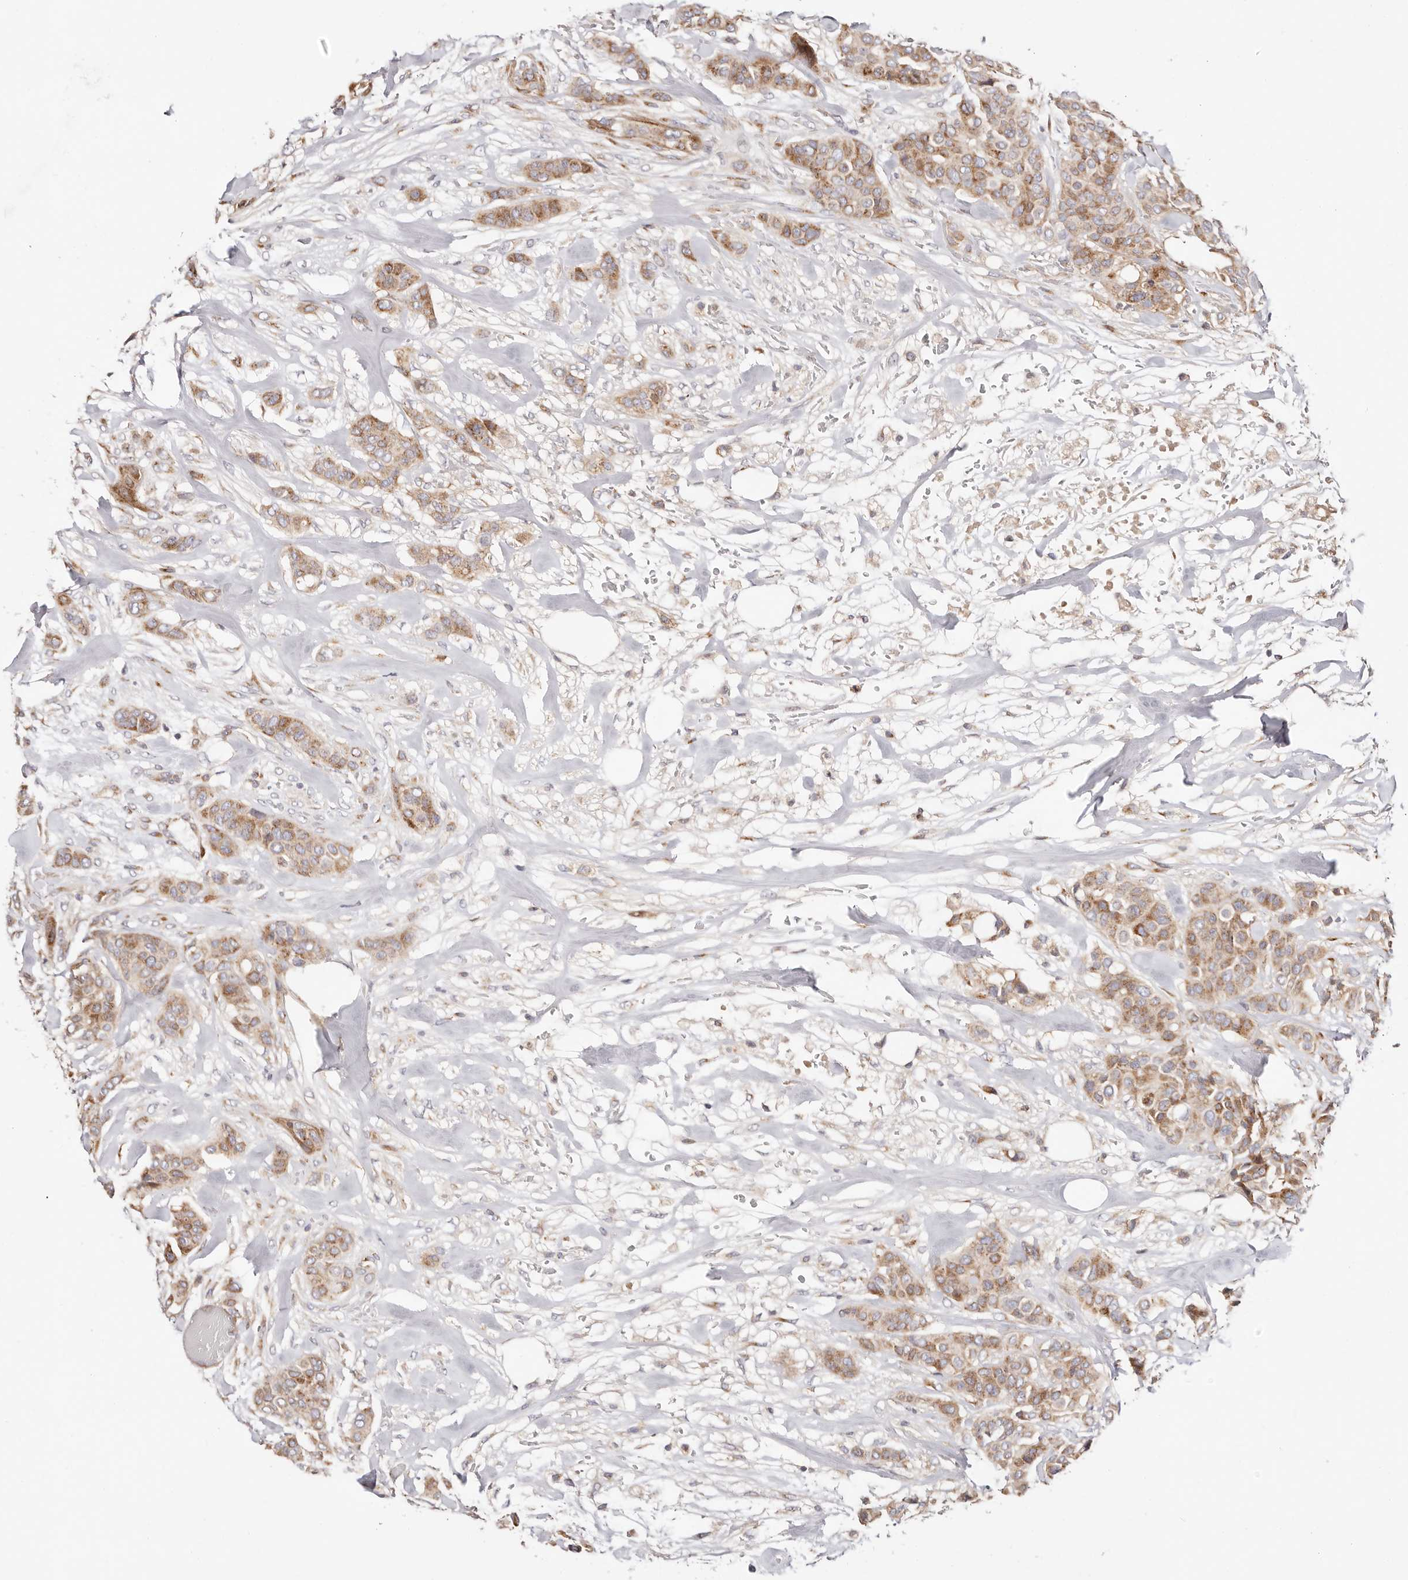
{"staining": {"intensity": "moderate", "quantity": ">75%", "location": "cytoplasmic/membranous"}, "tissue": "breast cancer", "cell_type": "Tumor cells", "image_type": "cancer", "snomed": [{"axis": "morphology", "description": "Lobular carcinoma"}, {"axis": "topography", "description": "Breast"}], "caption": "Moderate cytoplasmic/membranous positivity is present in about >75% of tumor cells in breast cancer.", "gene": "MAPK6", "patient": {"sex": "female", "age": 51}}